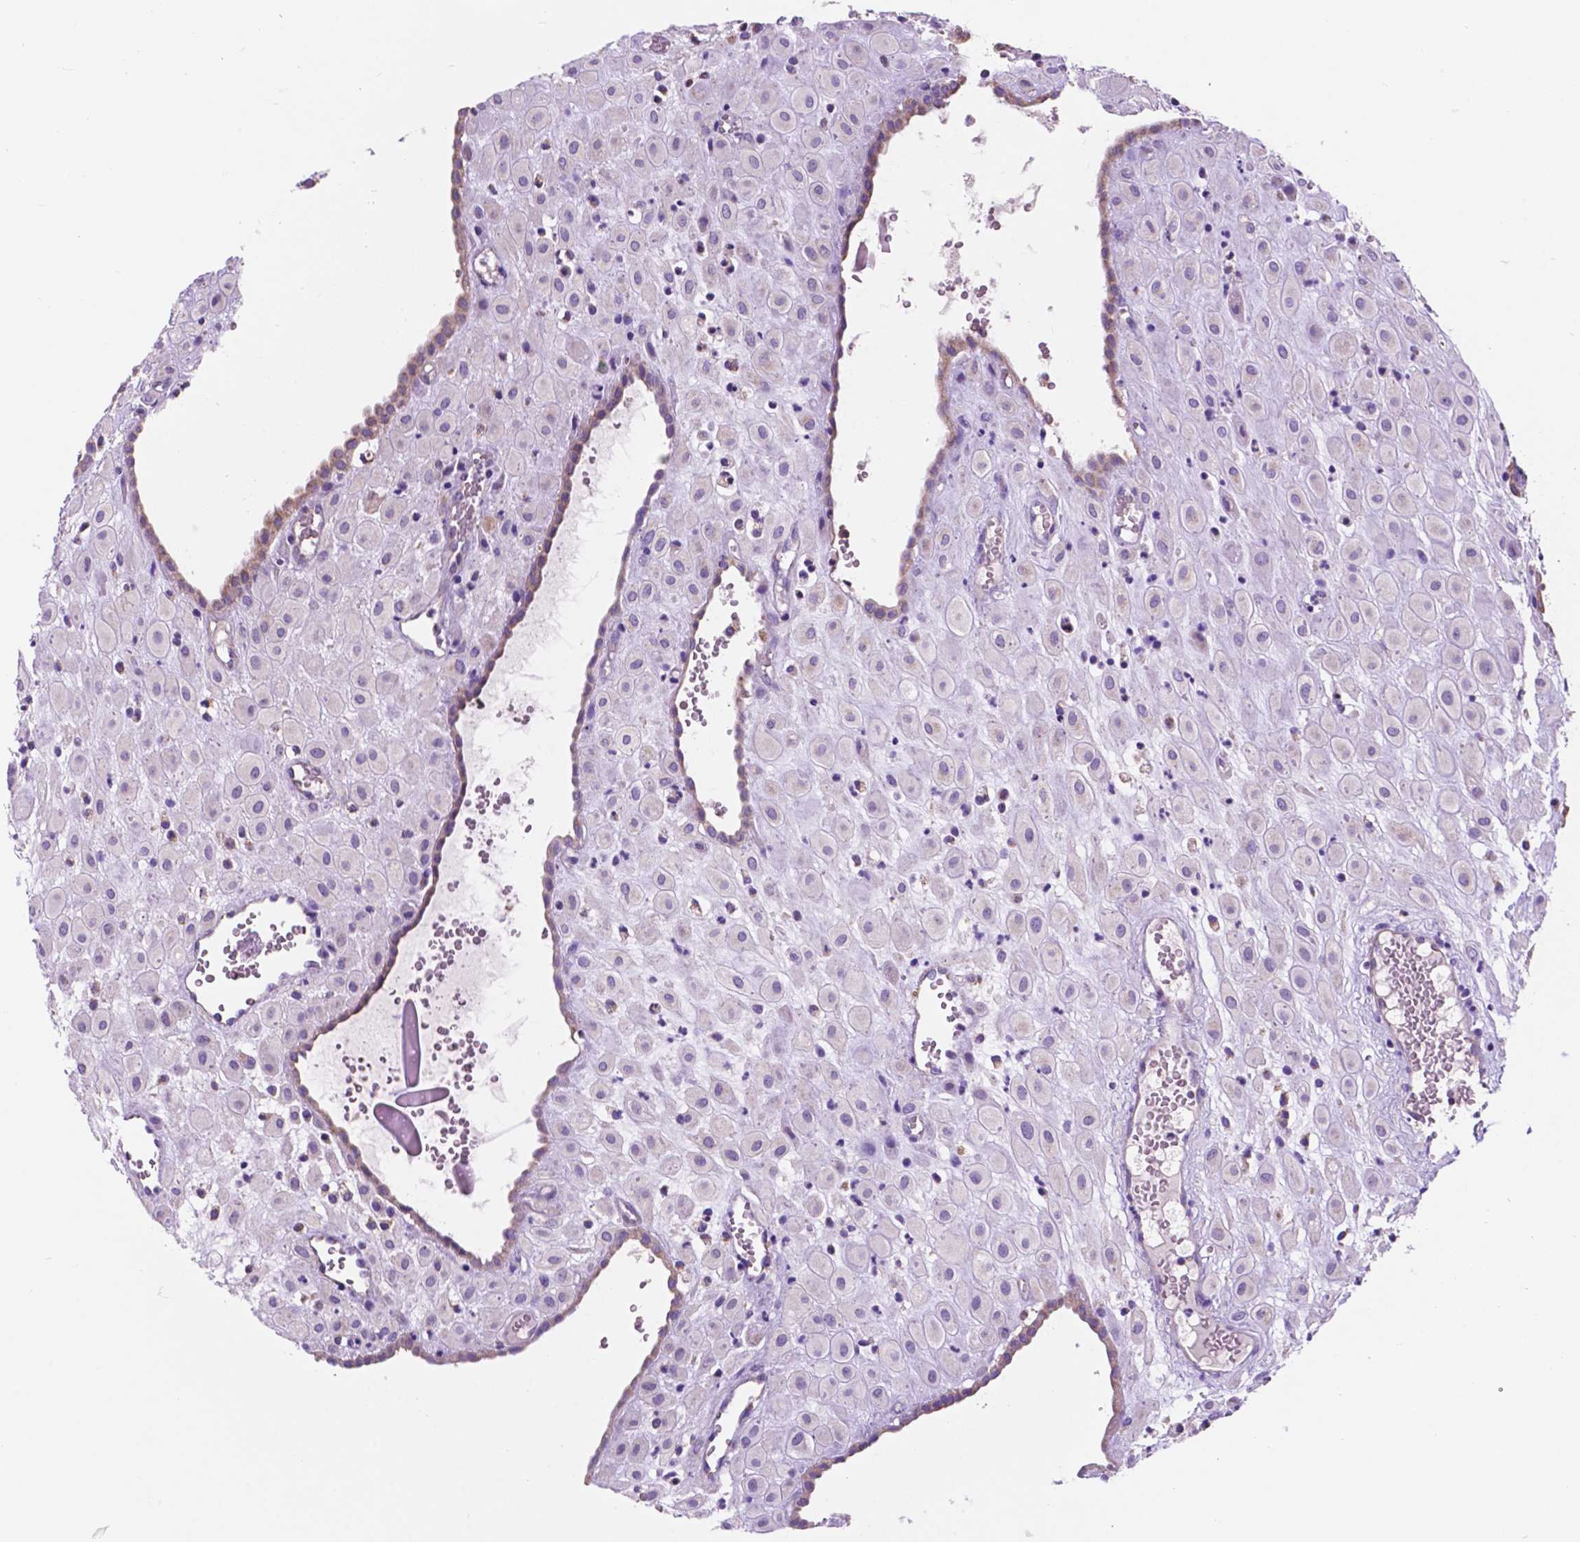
{"staining": {"intensity": "negative", "quantity": "none", "location": "none"}, "tissue": "placenta", "cell_type": "Decidual cells", "image_type": "normal", "snomed": [{"axis": "morphology", "description": "Normal tissue, NOS"}, {"axis": "topography", "description": "Placenta"}], "caption": "The image demonstrates no staining of decidual cells in unremarkable placenta.", "gene": "TRPV5", "patient": {"sex": "female", "age": 24}}